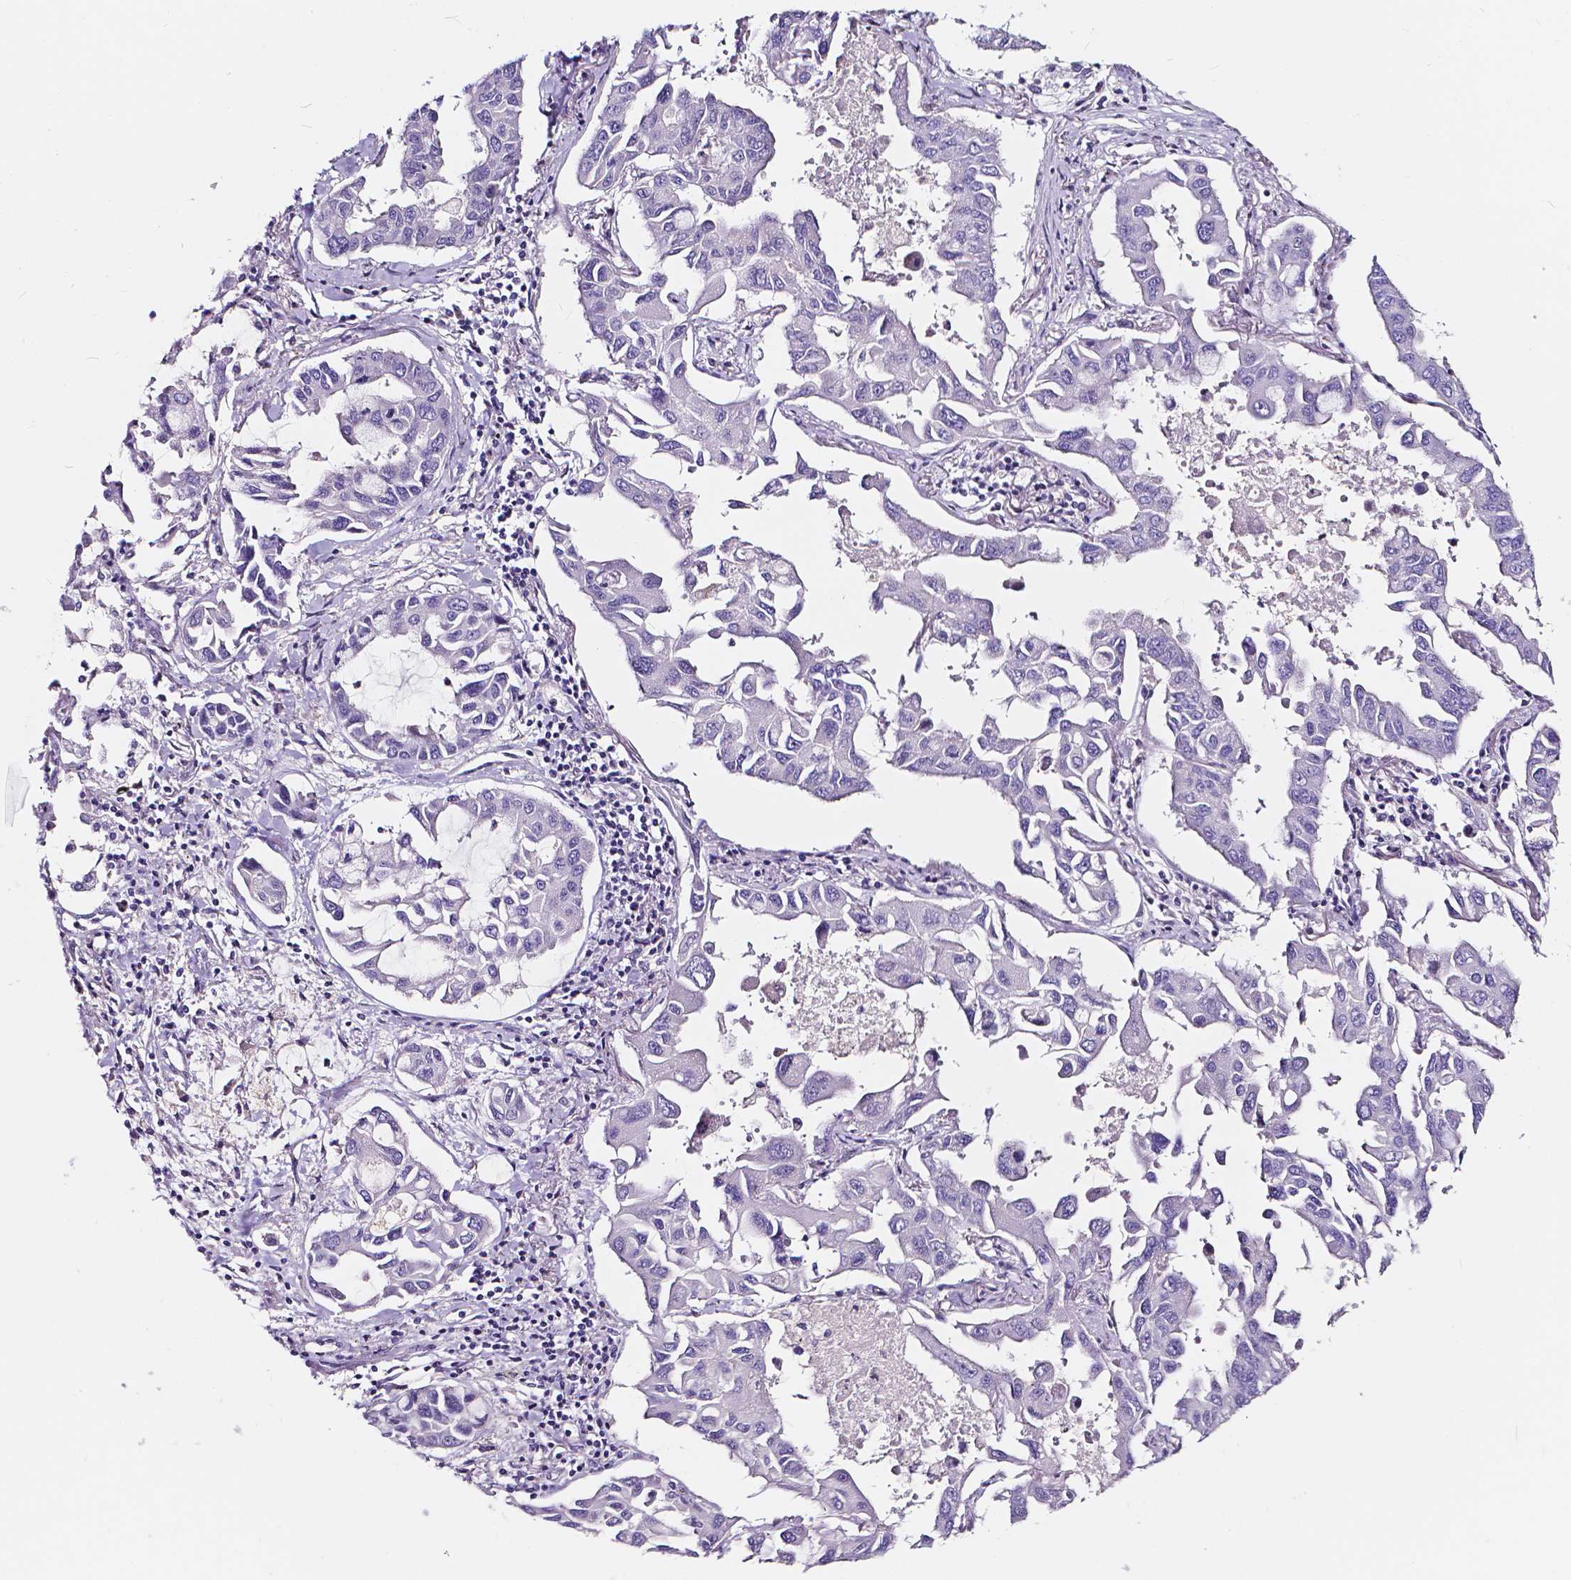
{"staining": {"intensity": "negative", "quantity": "none", "location": "none"}, "tissue": "lung cancer", "cell_type": "Tumor cells", "image_type": "cancer", "snomed": [{"axis": "morphology", "description": "Adenocarcinoma, NOS"}, {"axis": "topography", "description": "Lung"}], "caption": "DAB (3,3'-diaminobenzidine) immunohistochemical staining of human lung adenocarcinoma exhibits no significant expression in tumor cells.", "gene": "CLSTN2", "patient": {"sex": "male", "age": 64}}